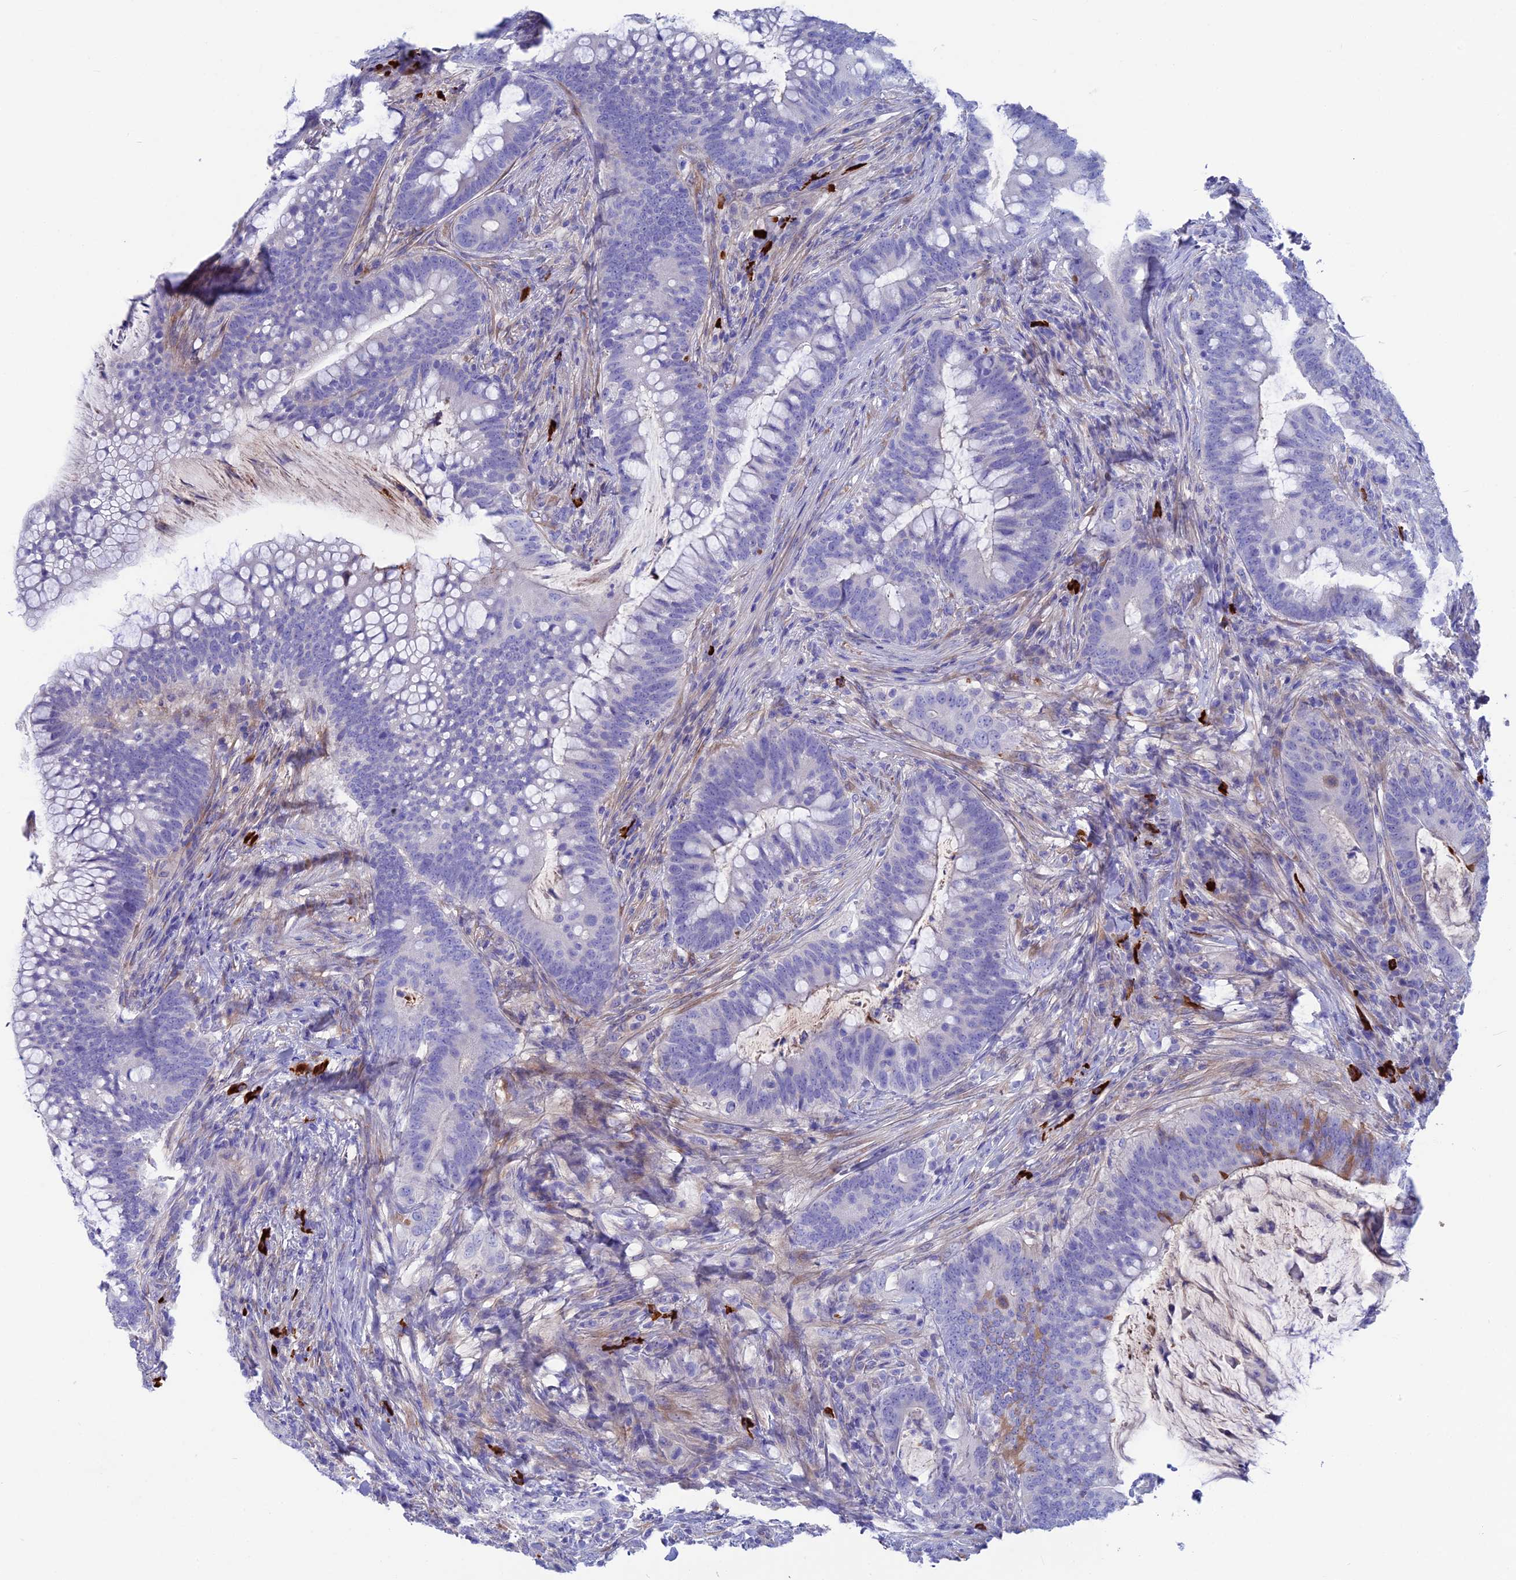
{"staining": {"intensity": "negative", "quantity": "none", "location": "none"}, "tissue": "colorectal cancer", "cell_type": "Tumor cells", "image_type": "cancer", "snomed": [{"axis": "morphology", "description": "Adenocarcinoma, NOS"}, {"axis": "topography", "description": "Colon"}], "caption": "This photomicrograph is of colorectal adenocarcinoma stained with immunohistochemistry (IHC) to label a protein in brown with the nuclei are counter-stained blue. There is no expression in tumor cells. Brightfield microscopy of IHC stained with DAB (brown) and hematoxylin (blue), captured at high magnification.", "gene": "SNAP91", "patient": {"sex": "female", "age": 66}}